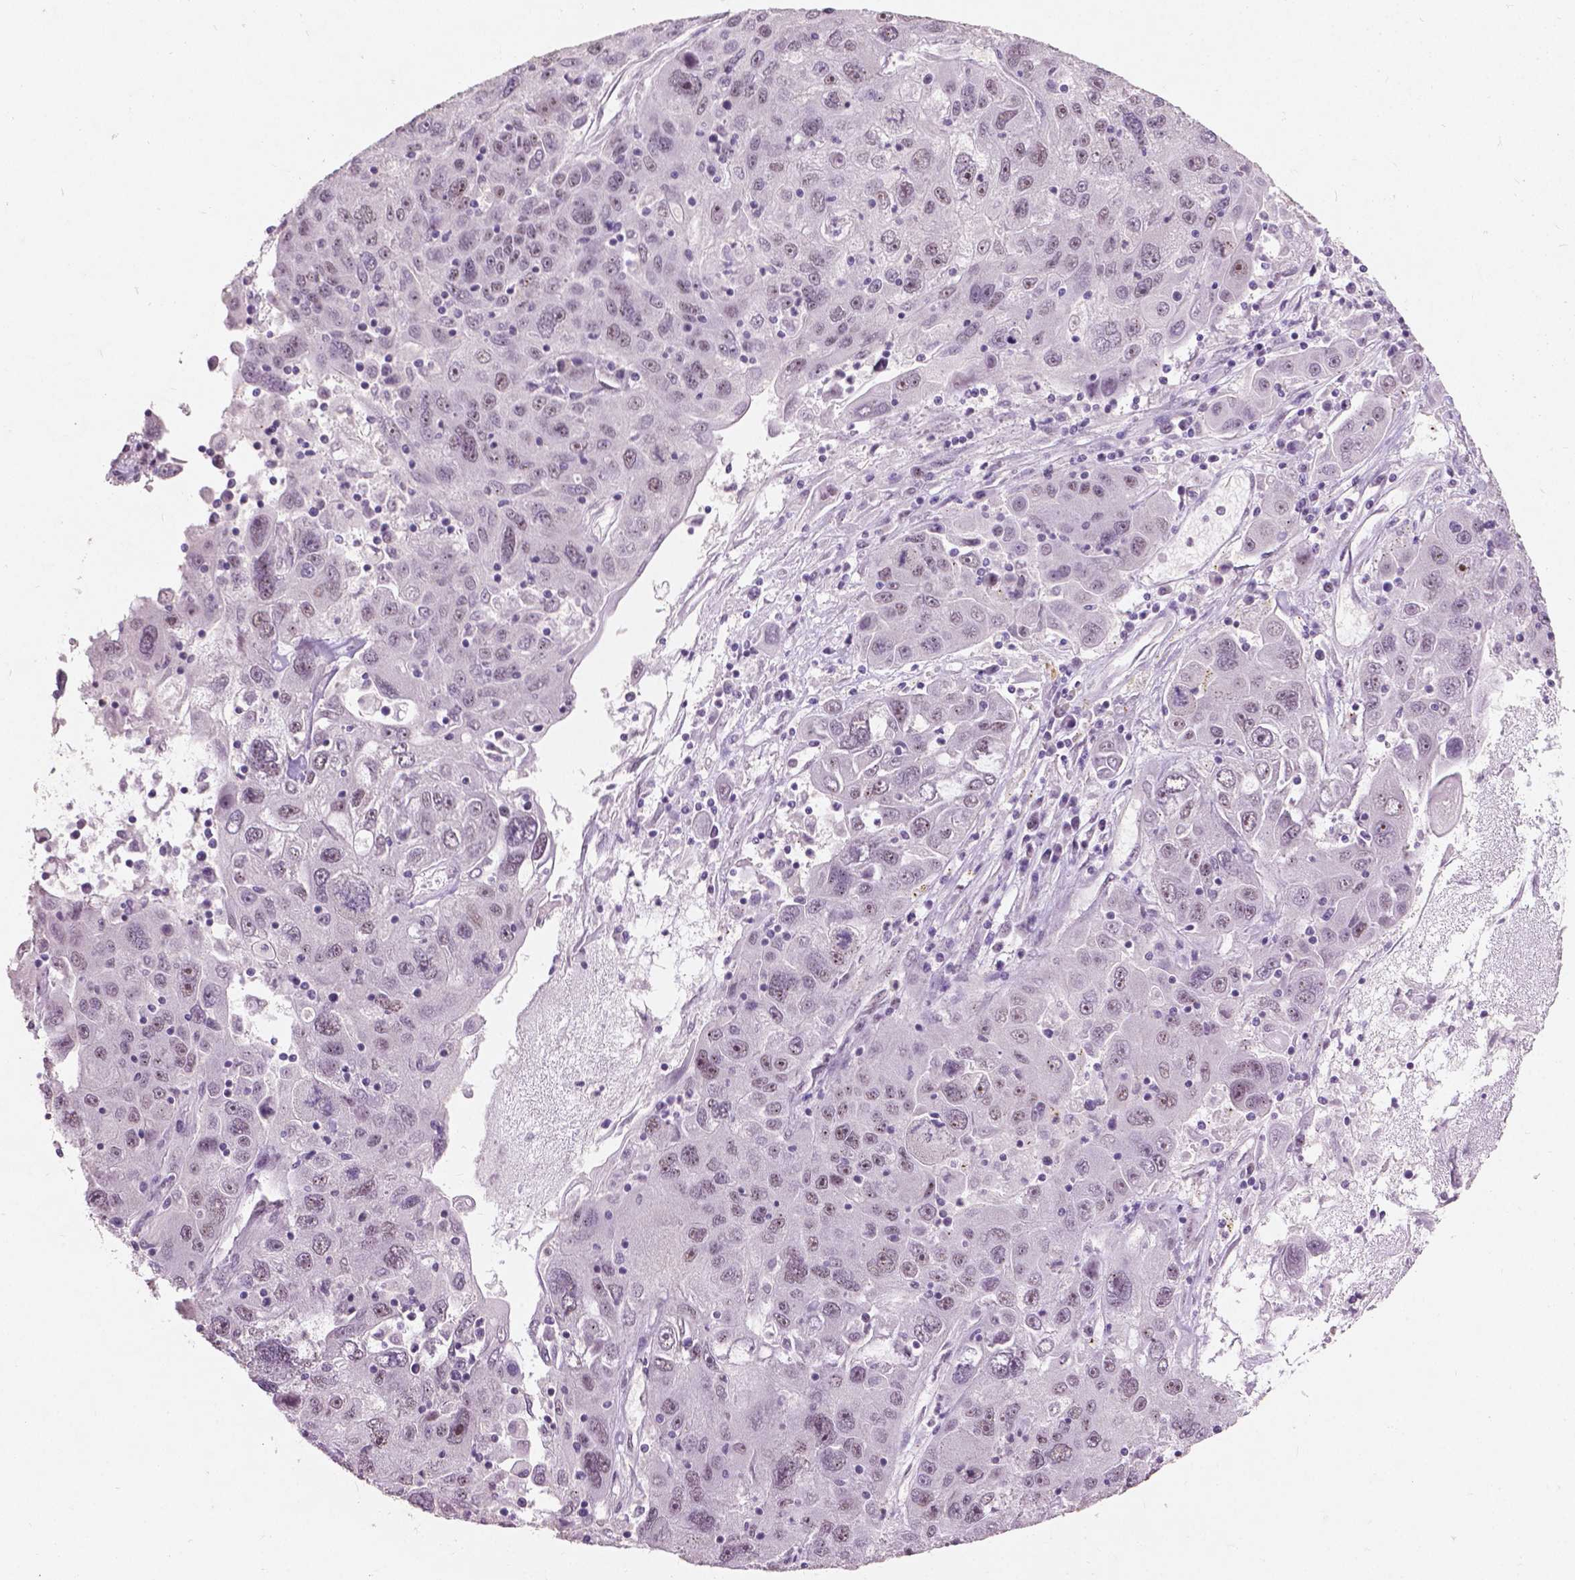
{"staining": {"intensity": "weak", "quantity": "<25%", "location": "nuclear"}, "tissue": "stomach cancer", "cell_type": "Tumor cells", "image_type": "cancer", "snomed": [{"axis": "morphology", "description": "Adenocarcinoma, NOS"}, {"axis": "topography", "description": "Stomach"}], "caption": "Tumor cells show no significant protein positivity in stomach adenocarcinoma.", "gene": "COIL", "patient": {"sex": "male", "age": 56}}